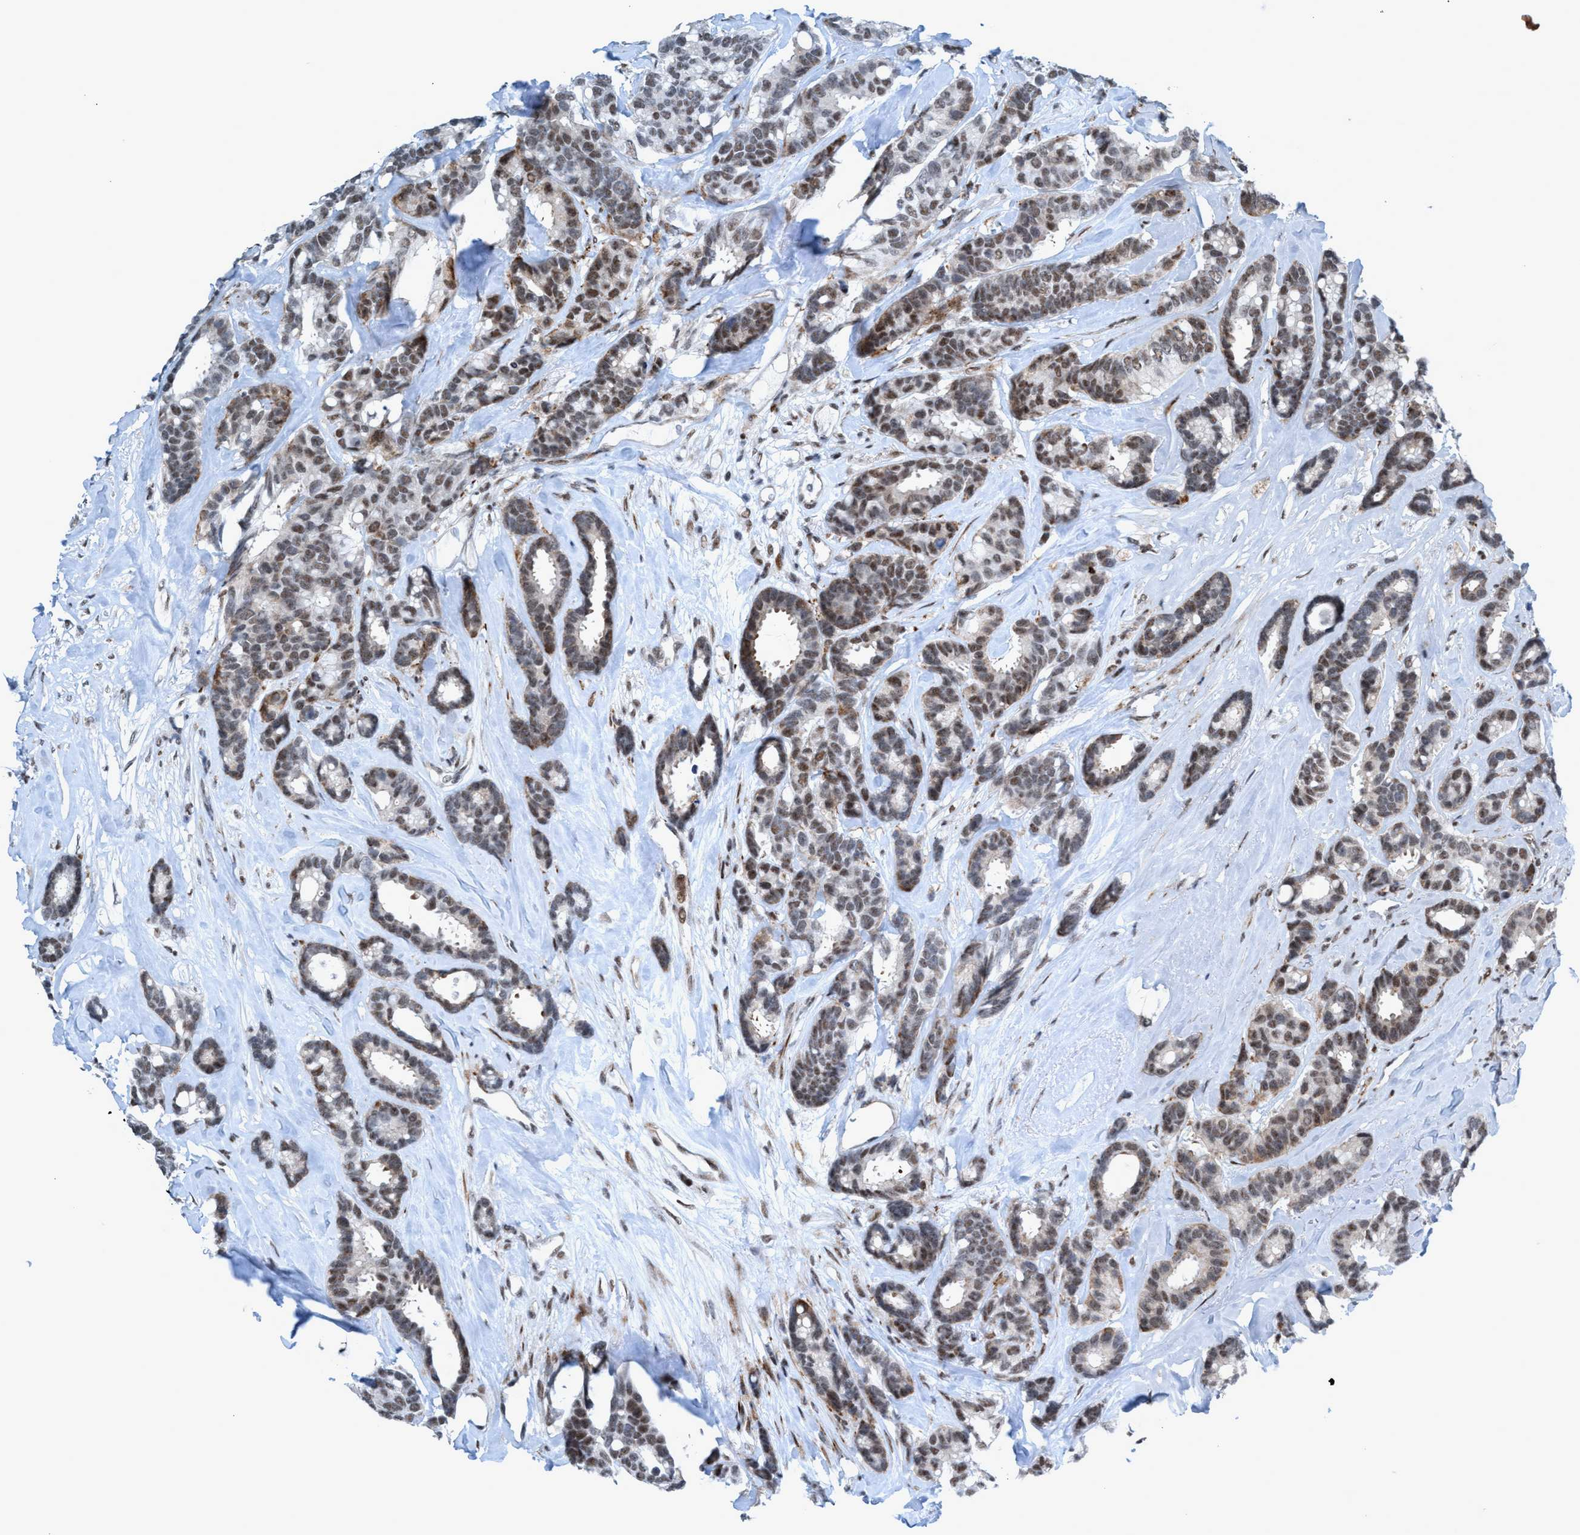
{"staining": {"intensity": "weak", "quantity": "25%-75%", "location": "nuclear"}, "tissue": "breast cancer", "cell_type": "Tumor cells", "image_type": "cancer", "snomed": [{"axis": "morphology", "description": "Duct carcinoma"}, {"axis": "topography", "description": "Breast"}], "caption": "Immunohistochemistry image of human breast invasive ductal carcinoma stained for a protein (brown), which reveals low levels of weak nuclear expression in approximately 25%-75% of tumor cells.", "gene": "CWC27", "patient": {"sex": "female", "age": 87}}